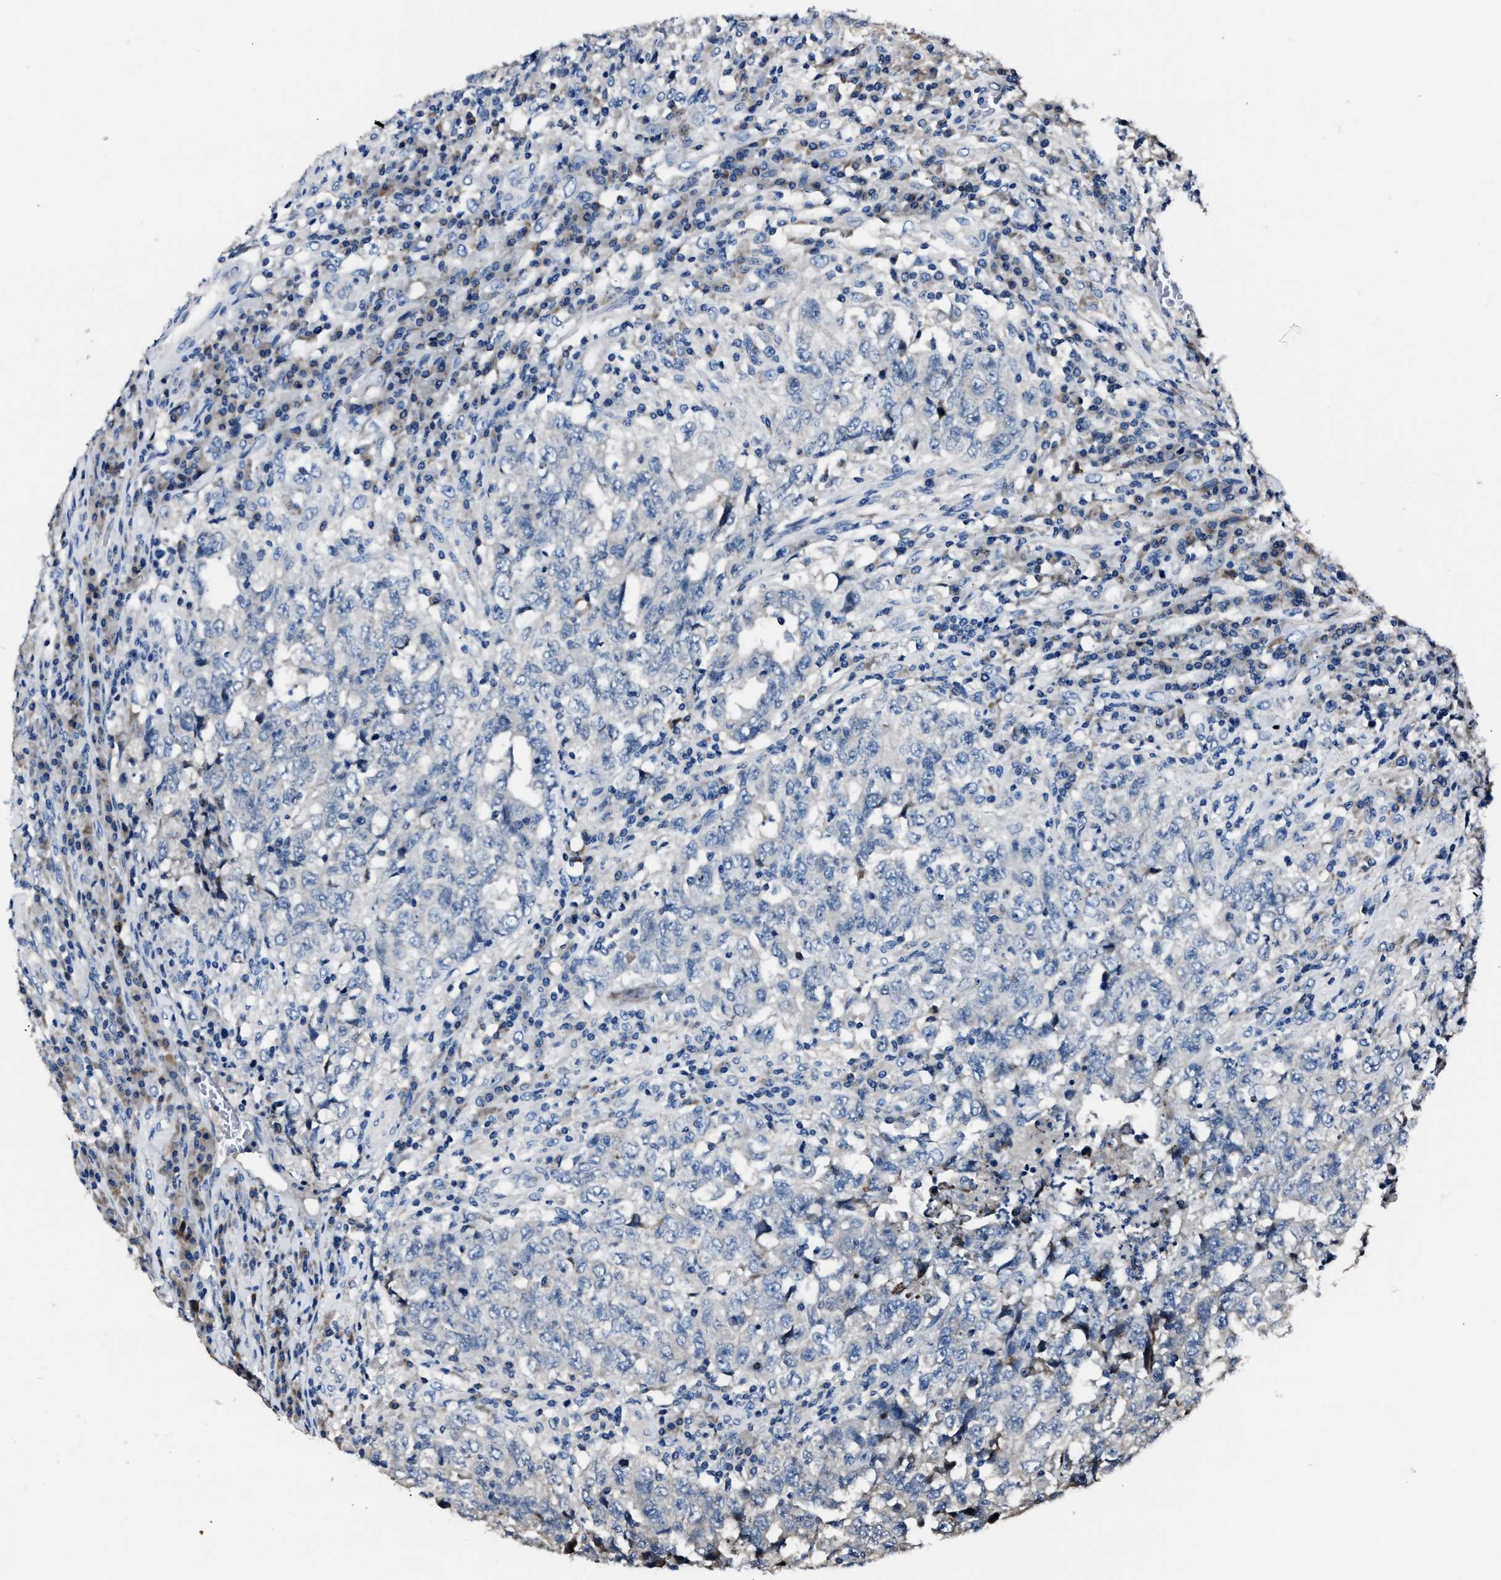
{"staining": {"intensity": "negative", "quantity": "none", "location": "none"}, "tissue": "testis cancer", "cell_type": "Tumor cells", "image_type": "cancer", "snomed": [{"axis": "morphology", "description": "Necrosis, NOS"}, {"axis": "morphology", "description": "Carcinoma, Embryonal, NOS"}, {"axis": "topography", "description": "Testis"}], "caption": "Immunohistochemistry (IHC) of testis cancer shows no positivity in tumor cells. The staining is performed using DAB (3,3'-diaminobenzidine) brown chromogen with nuclei counter-stained in using hematoxylin.", "gene": "DNAJC24", "patient": {"sex": "male", "age": 19}}